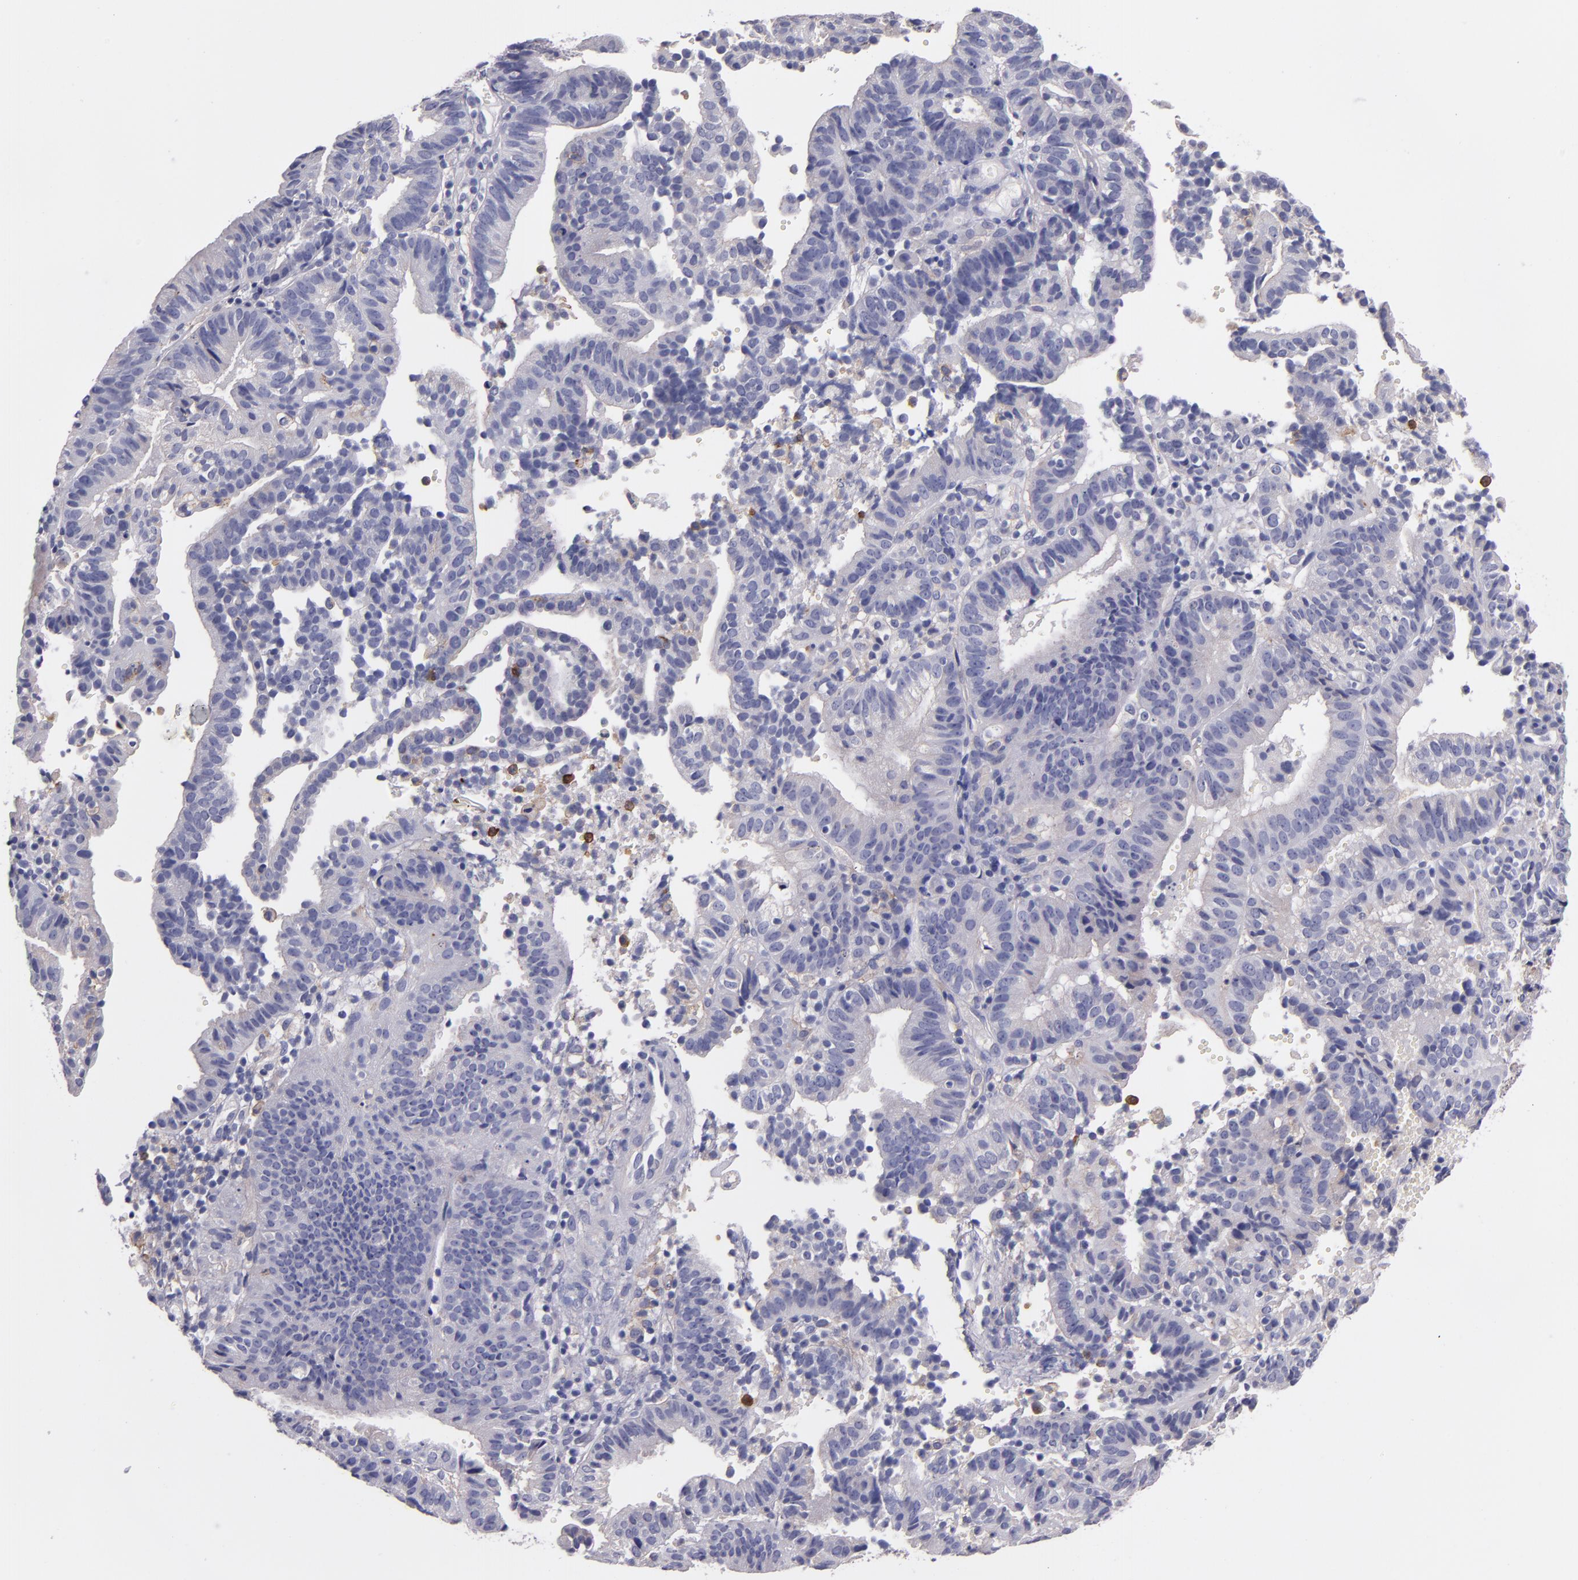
{"staining": {"intensity": "negative", "quantity": "none", "location": "none"}, "tissue": "cervical cancer", "cell_type": "Tumor cells", "image_type": "cancer", "snomed": [{"axis": "morphology", "description": "Adenocarcinoma, NOS"}, {"axis": "topography", "description": "Cervix"}], "caption": "High magnification brightfield microscopy of cervical adenocarcinoma stained with DAB (brown) and counterstained with hematoxylin (blue): tumor cells show no significant positivity.", "gene": "C5AR1", "patient": {"sex": "female", "age": 60}}